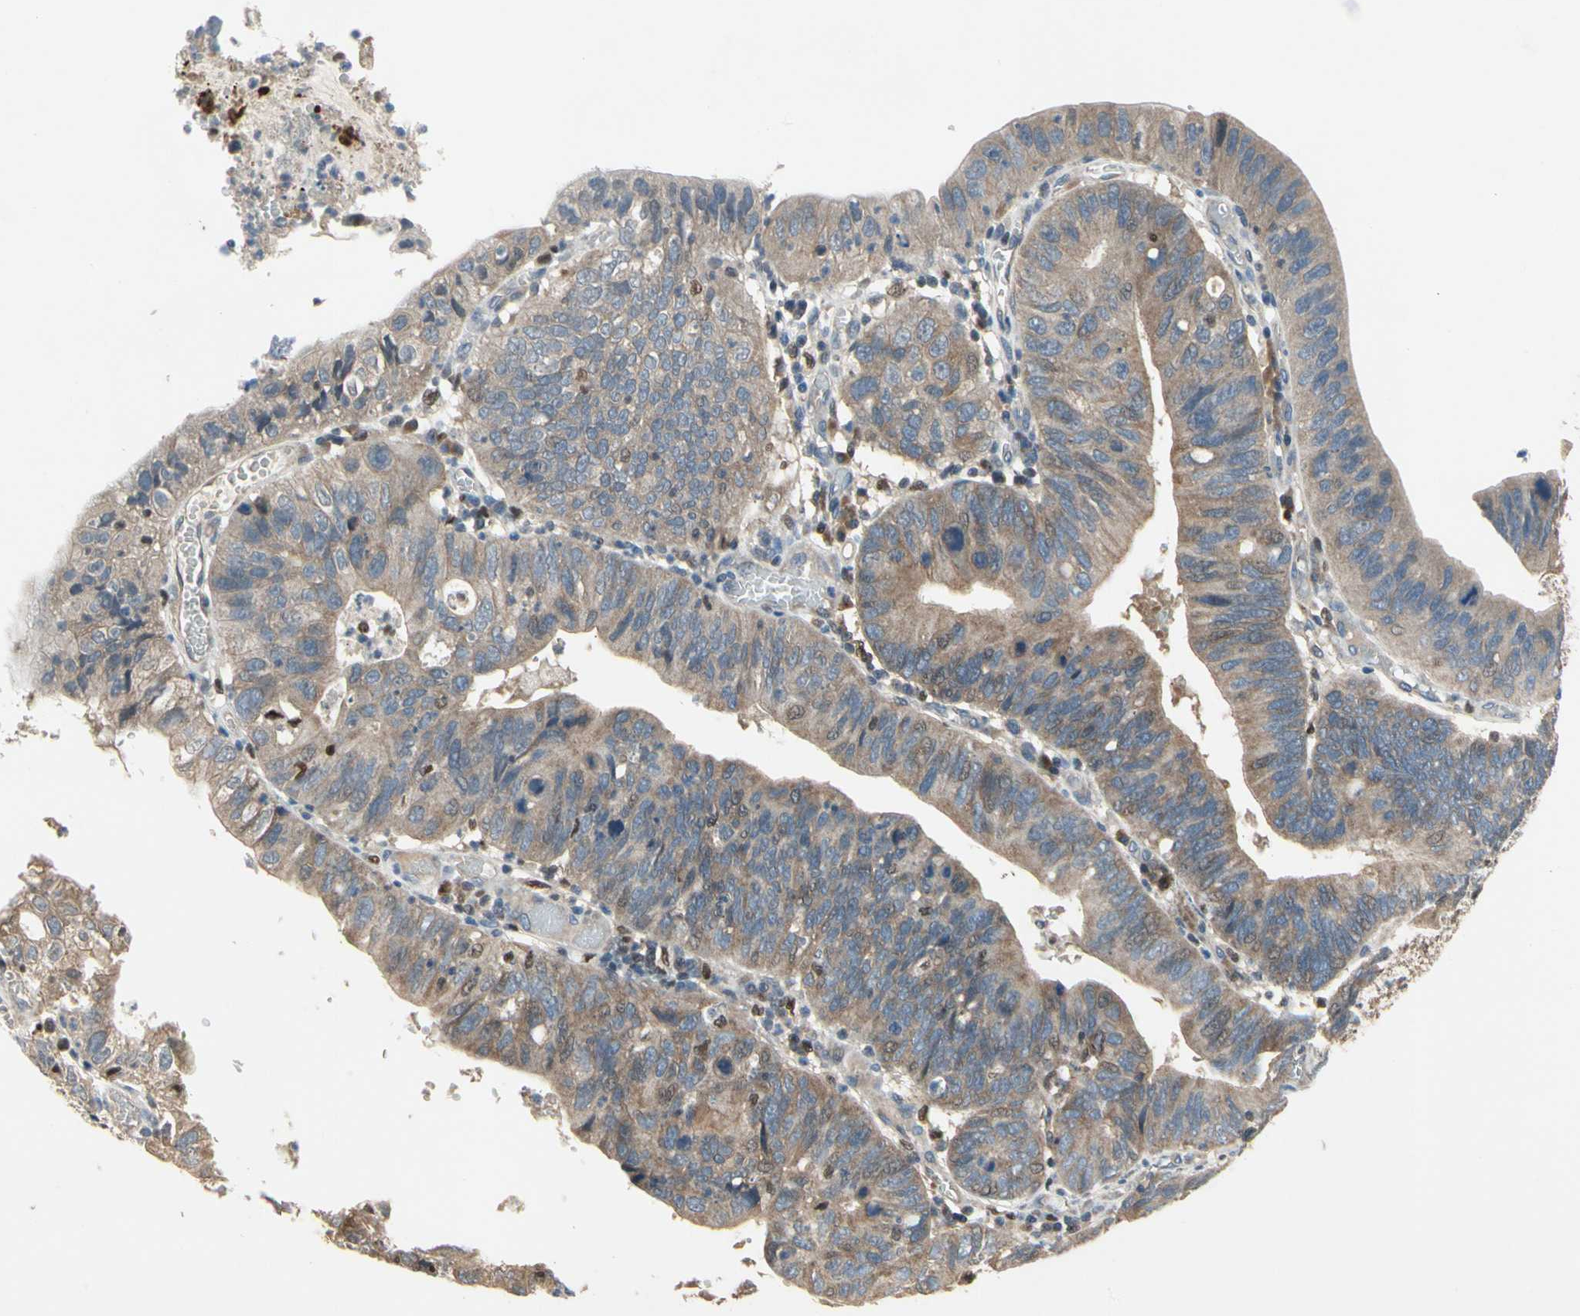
{"staining": {"intensity": "weak", "quantity": ">75%", "location": "cytoplasmic/membranous"}, "tissue": "stomach cancer", "cell_type": "Tumor cells", "image_type": "cancer", "snomed": [{"axis": "morphology", "description": "Adenocarcinoma, NOS"}, {"axis": "topography", "description": "Stomach"}], "caption": "Stomach adenocarcinoma stained for a protein (brown) demonstrates weak cytoplasmic/membranous positive positivity in about >75% of tumor cells.", "gene": "CGREF1", "patient": {"sex": "male", "age": 59}}